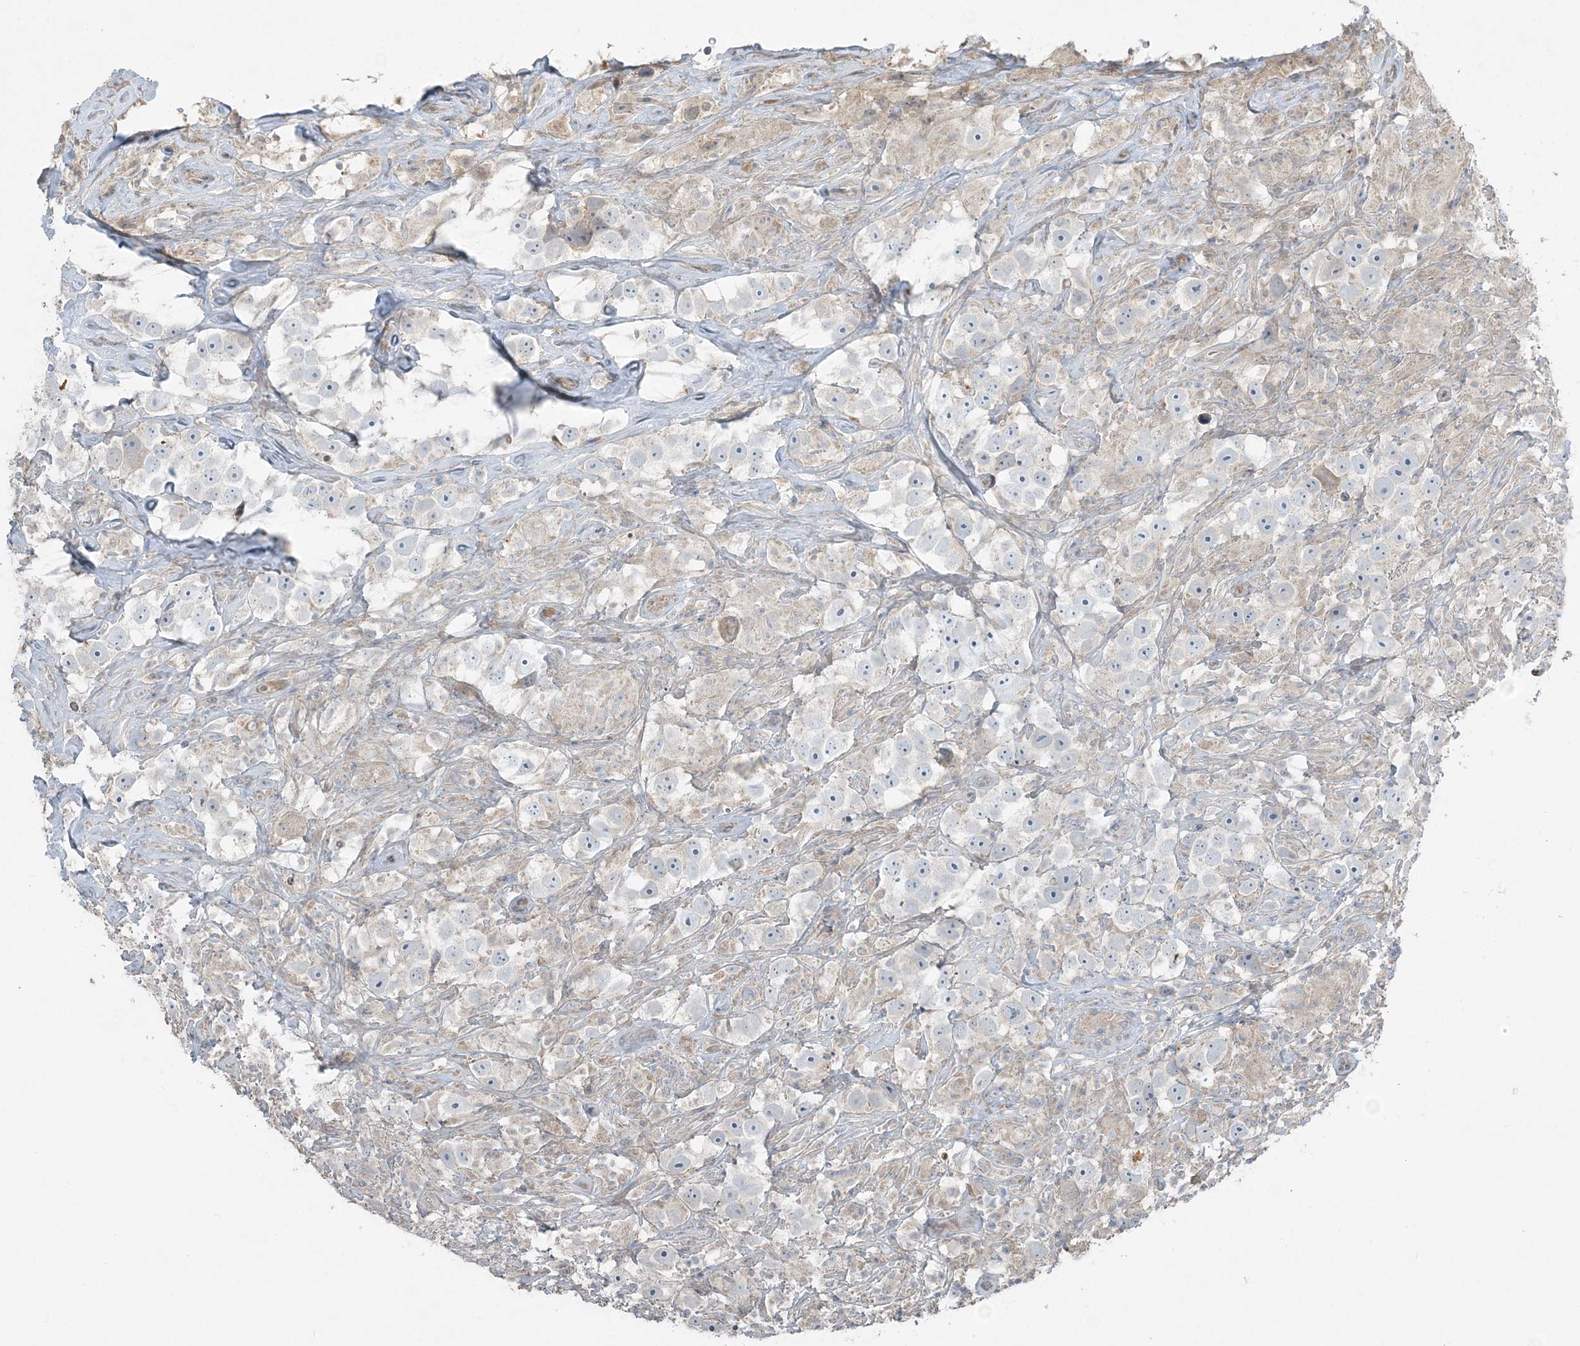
{"staining": {"intensity": "negative", "quantity": "none", "location": "none"}, "tissue": "testis cancer", "cell_type": "Tumor cells", "image_type": "cancer", "snomed": [{"axis": "morphology", "description": "Seminoma, NOS"}, {"axis": "topography", "description": "Testis"}], "caption": "Image shows no protein expression in tumor cells of testis seminoma tissue.", "gene": "SLC4A10", "patient": {"sex": "male", "age": 49}}